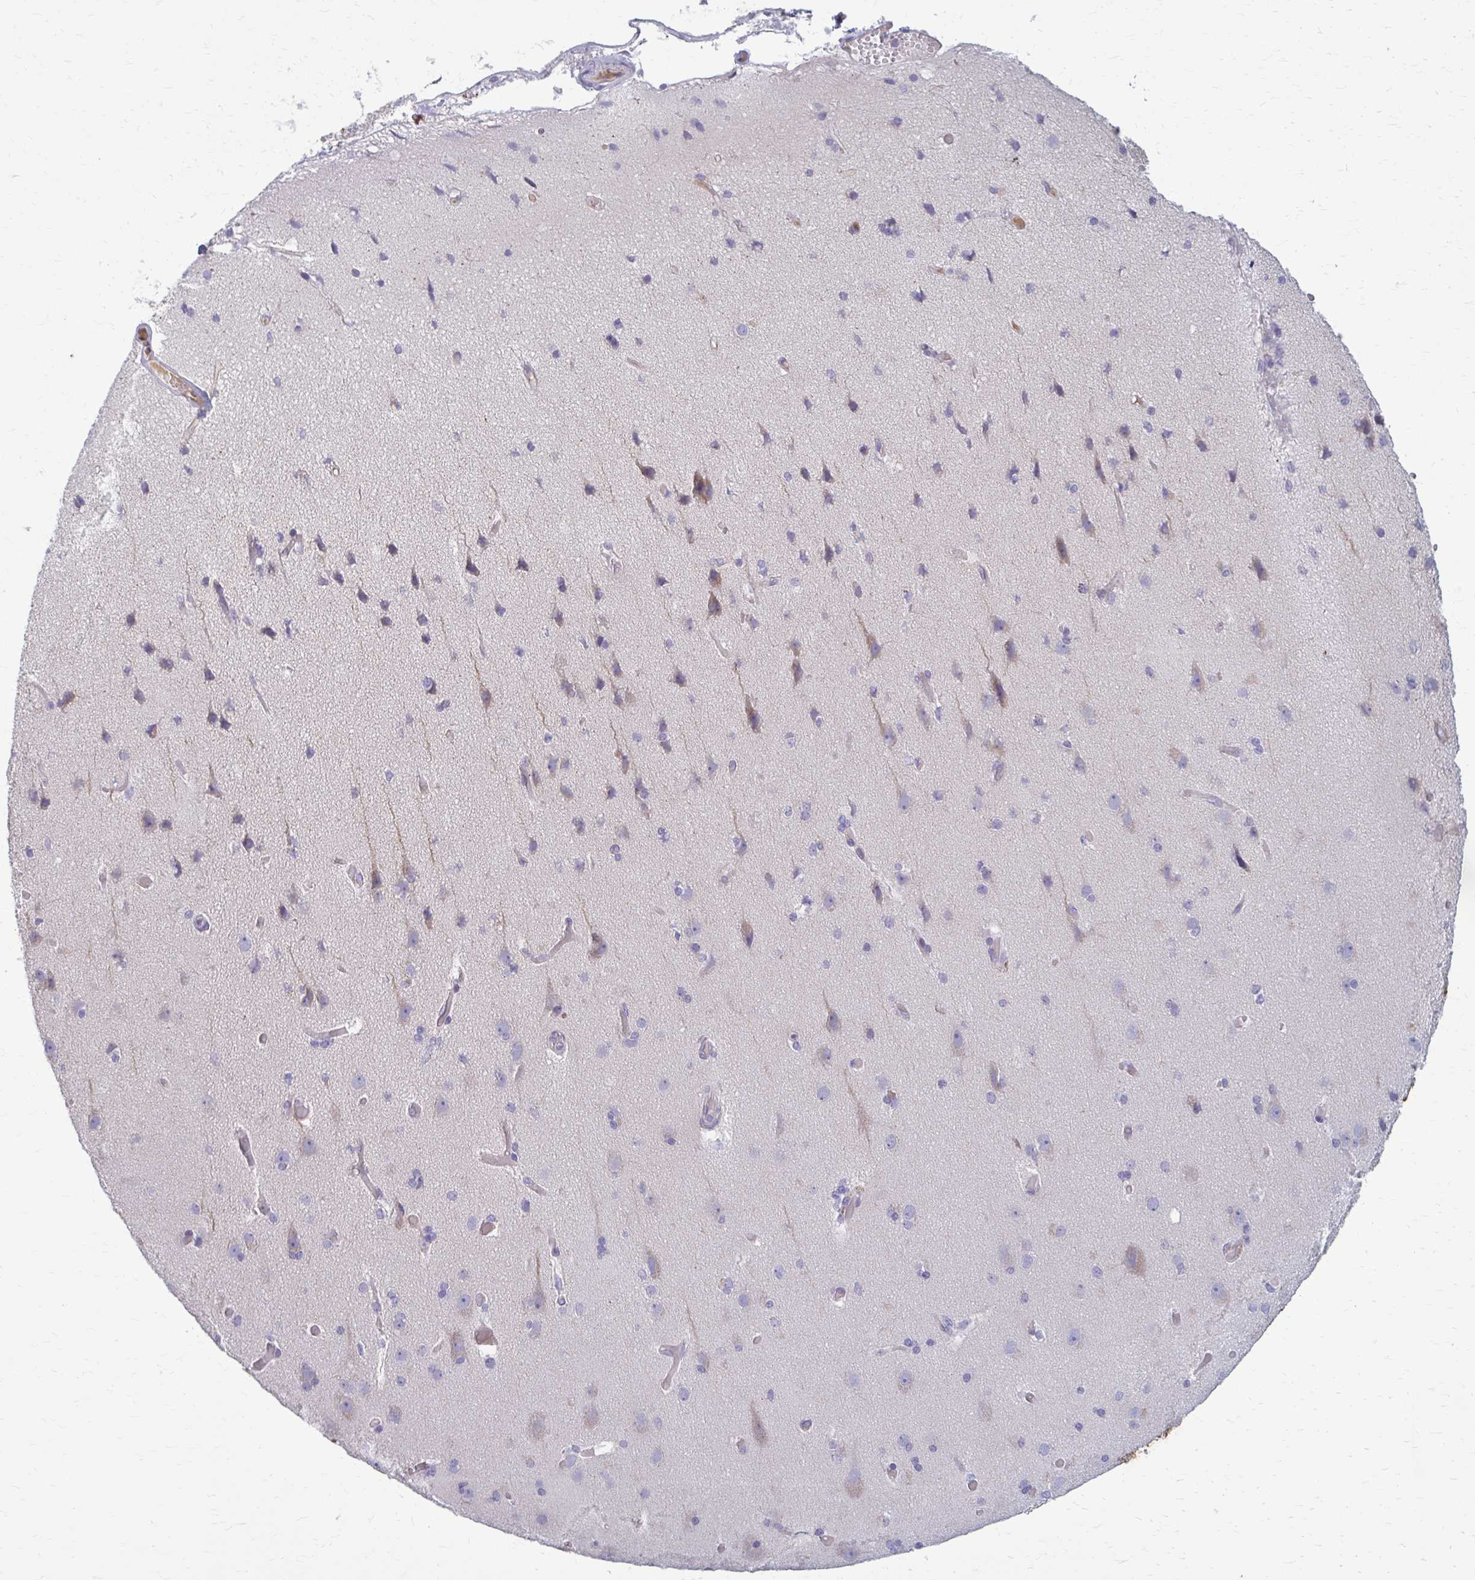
{"staining": {"intensity": "negative", "quantity": "none", "location": "none"}, "tissue": "cerebral cortex", "cell_type": "Endothelial cells", "image_type": "normal", "snomed": [{"axis": "morphology", "description": "Normal tissue, NOS"}, {"axis": "morphology", "description": "Glioma, malignant, High grade"}, {"axis": "topography", "description": "Cerebral cortex"}], "caption": "The histopathology image displays no staining of endothelial cells in benign cerebral cortex. (Stains: DAB IHC with hematoxylin counter stain, Microscopy: brightfield microscopy at high magnification).", "gene": "MCRIP2", "patient": {"sex": "male", "age": 71}}